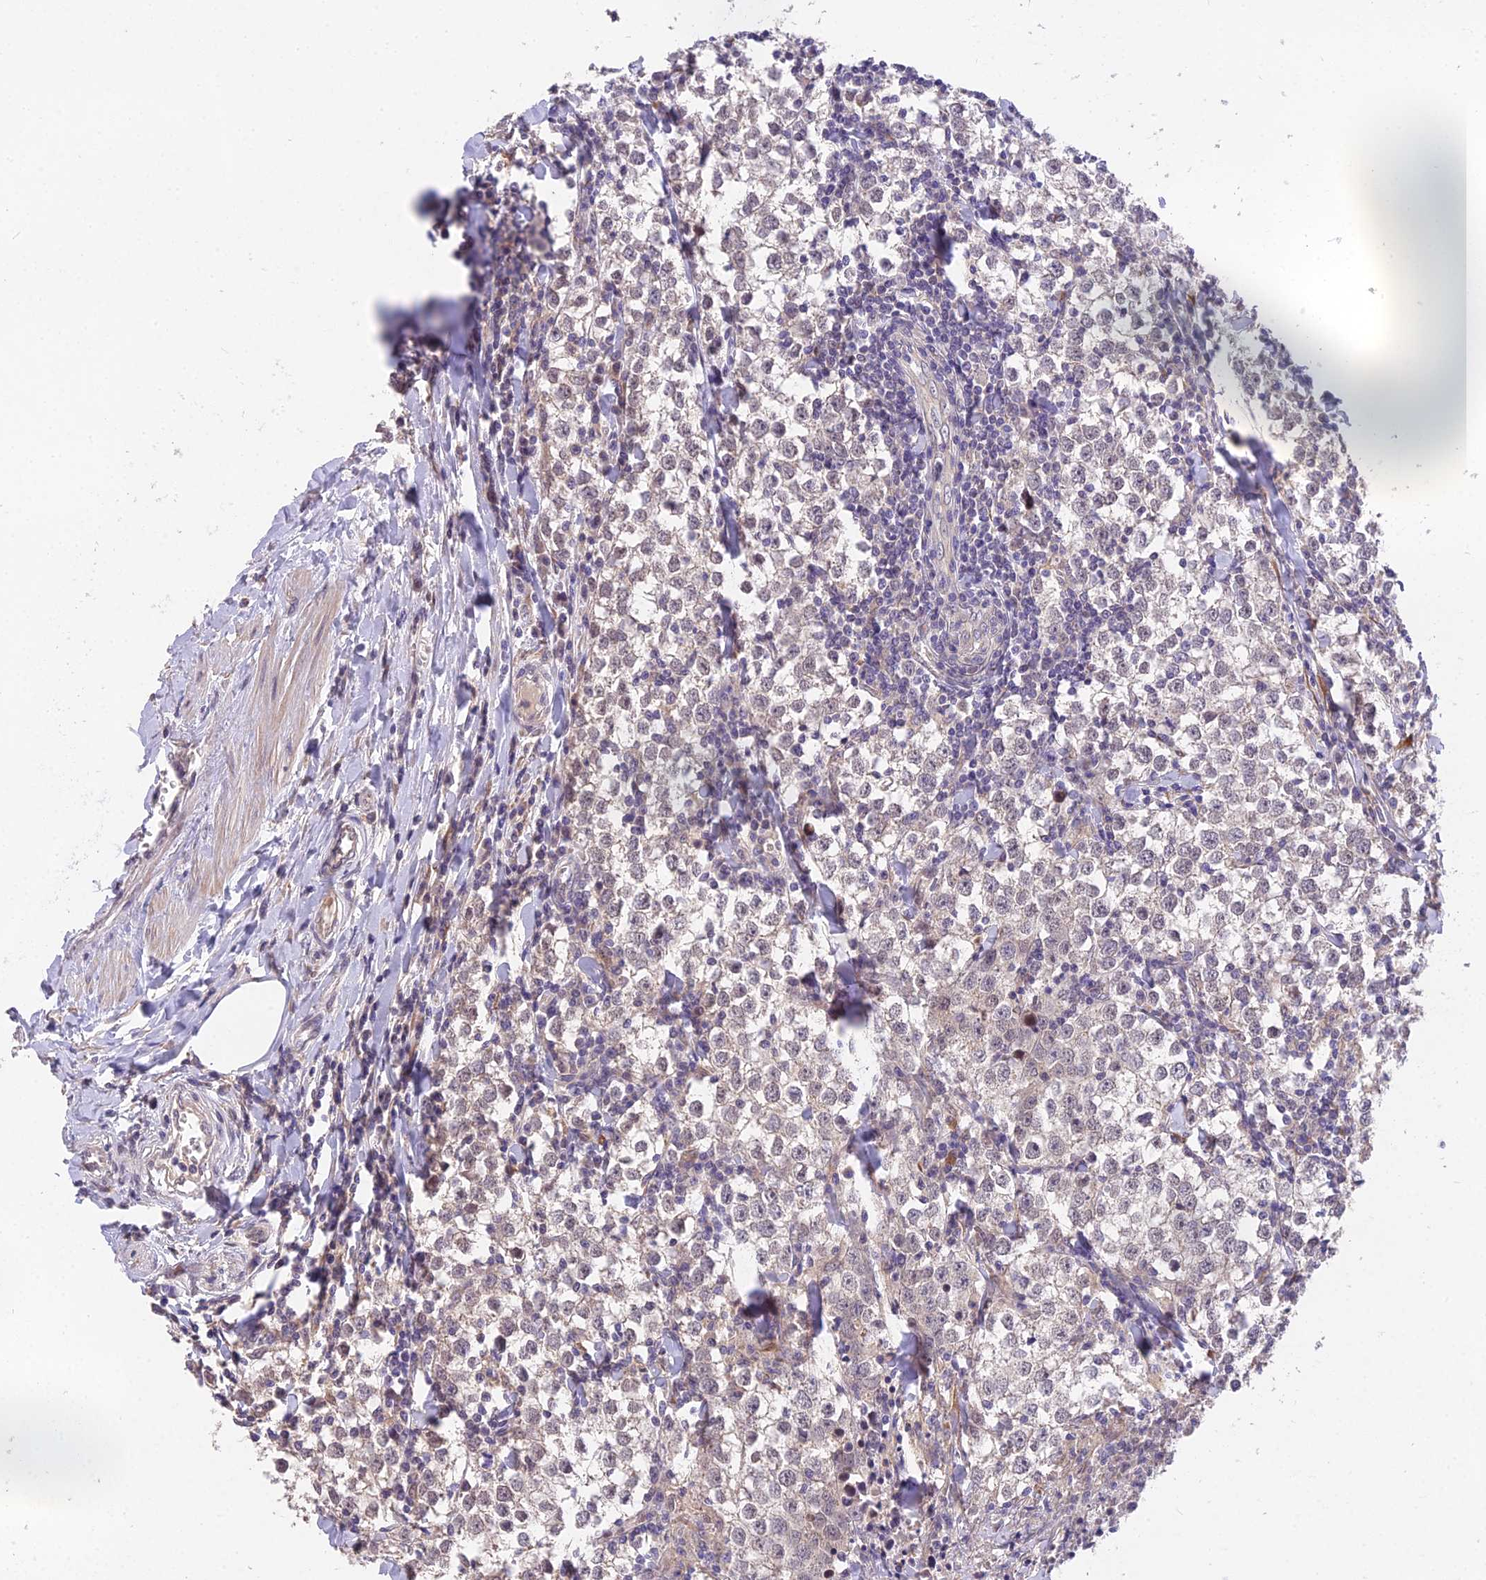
{"staining": {"intensity": "negative", "quantity": "none", "location": "none"}, "tissue": "testis cancer", "cell_type": "Tumor cells", "image_type": "cancer", "snomed": [{"axis": "morphology", "description": "Seminoma, NOS"}, {"axis": "morphology", "description": "Carcinoma, Embryonal, NOS"}, {"axis": "topography", "description": "Testis"}], "caption": "This is an immunohistochemistry (IHC) micrograph of human testis embryonal carcinoma. There is no staining in tumor cells.", "gene": "PUS10", "patient": {"sex": "male", "age": 36}}